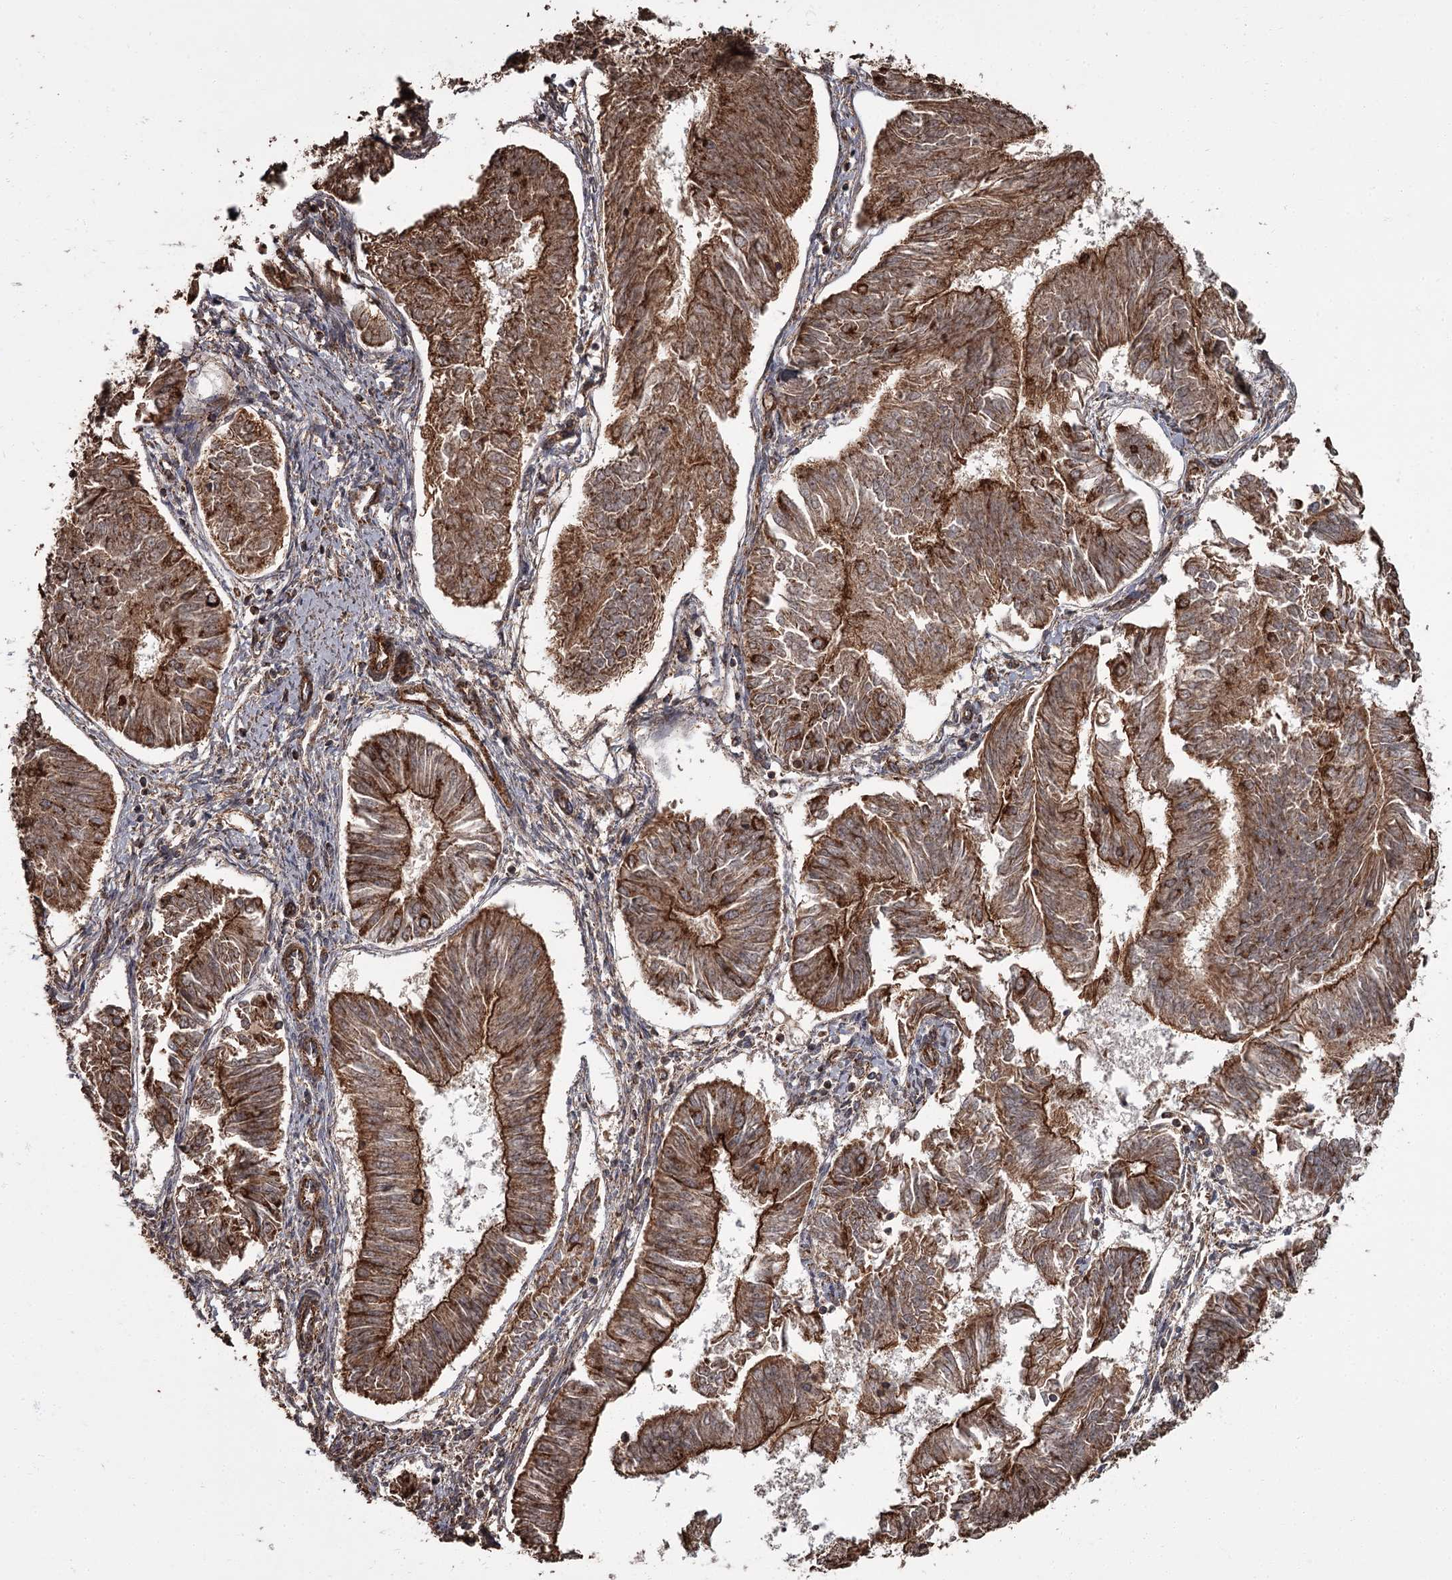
{"staining": {"intensity": "strong", "quantity": ">75%", "location": "cytoplasmic/membranous"}, "tissue": "endometrial cancer", "cell_type": "Tumor cells", "image_type": "cancer", "snomed": [{"axis": "morphology", "description": "Adenocarcinoma, NOS"}, {"axis": "topography", "description": "Endometrium"}], "caption": "Tumor cells display high levels of strong cytoplasmic/membranous staining in about >75% of cells in human endometrial adenocarcinoma.", "gene": "THAP9", "patient": {"sex": "female", "age": 58}}